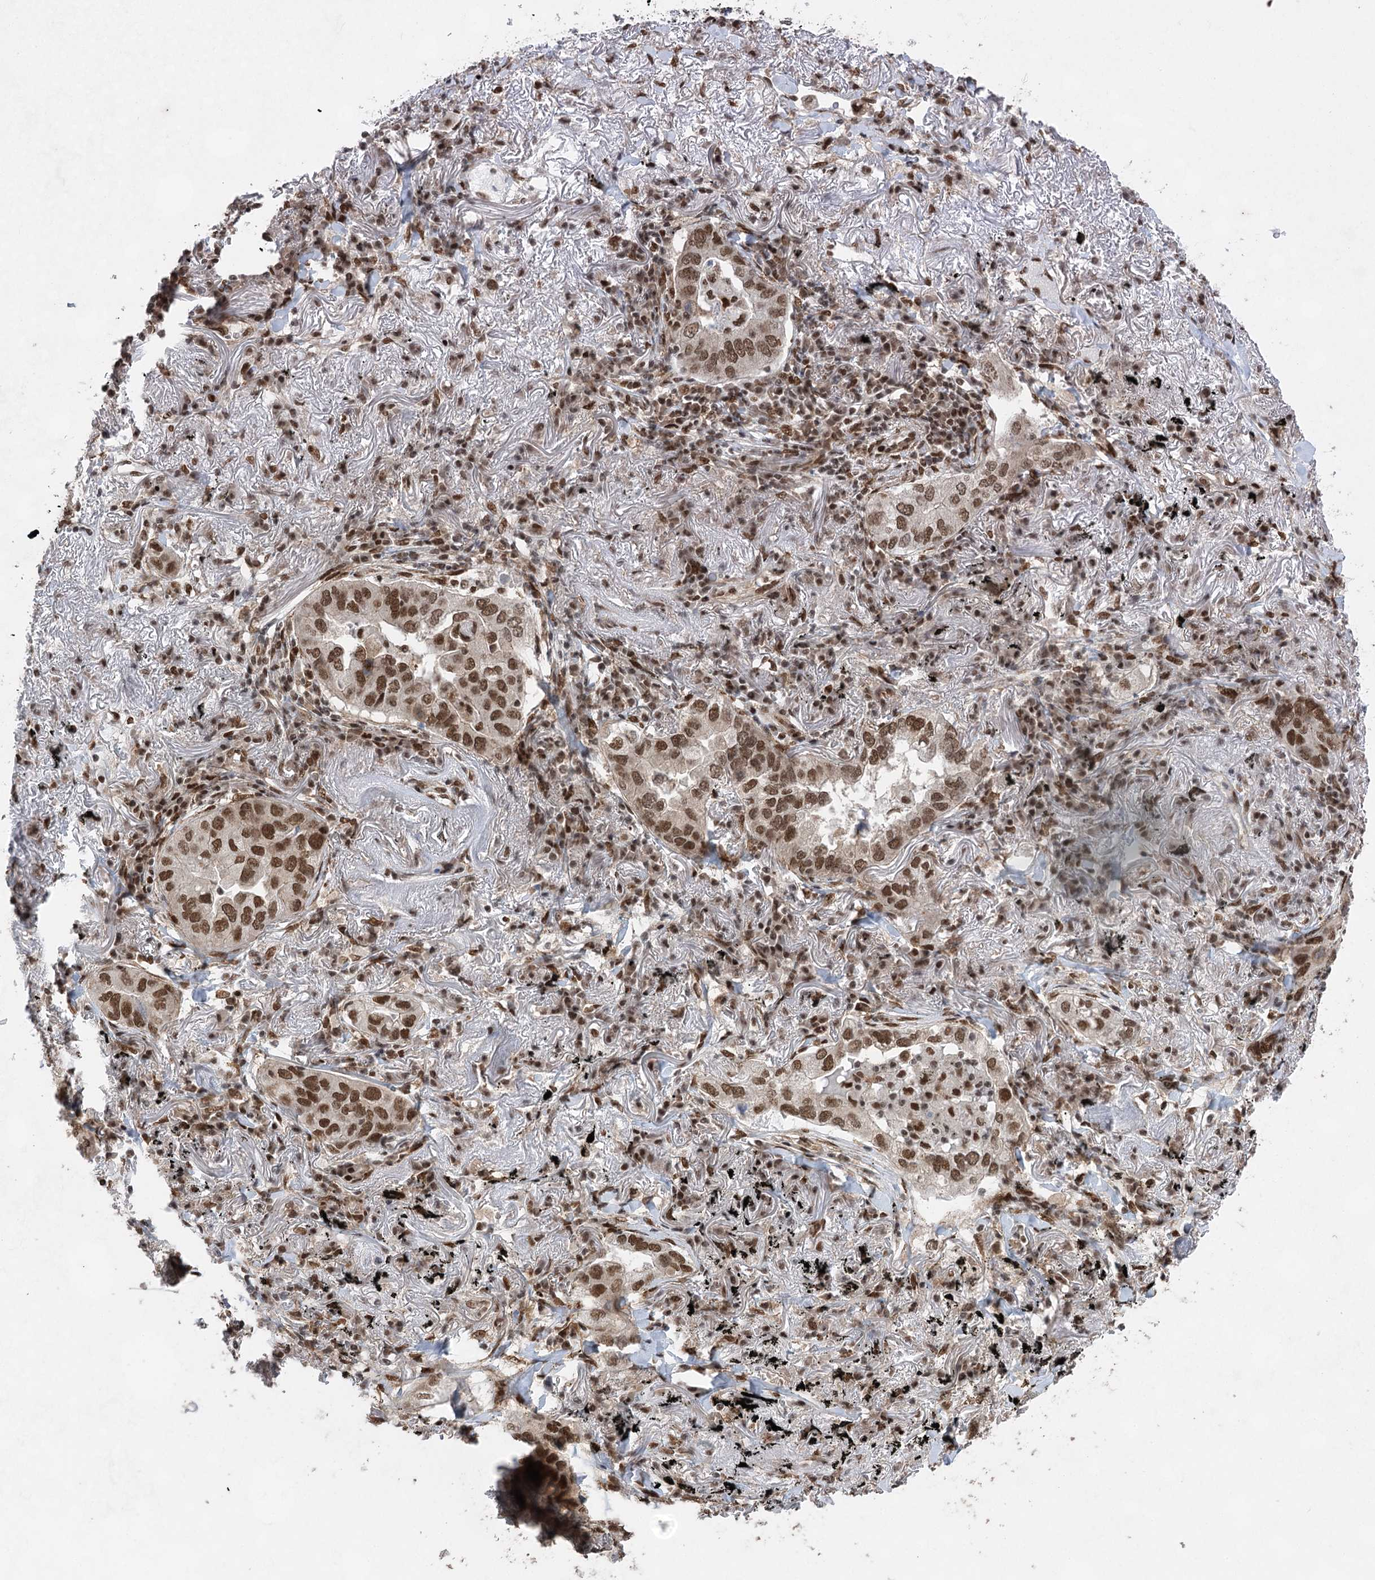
{"staining": {"intensity": "moderate", "quantity": ">75%", "location": "nuclear"}, "tissue": "lung cancer", "cell_type": "Tumor cells", "image_type": "cancer", "snomed": [{"axis": "morphology", "description": "Adenocarcinoma, NOS"}, {"axis": "topography", "description": "Lung"}], "caption": "About >75% of tumor cells in human lung cancer reveal moderate nuclear protein staining as visualized by brown immunohistochemical staining.", "gene": "ZCCHC8", "patient": {"sex": "male", "age": 65}}